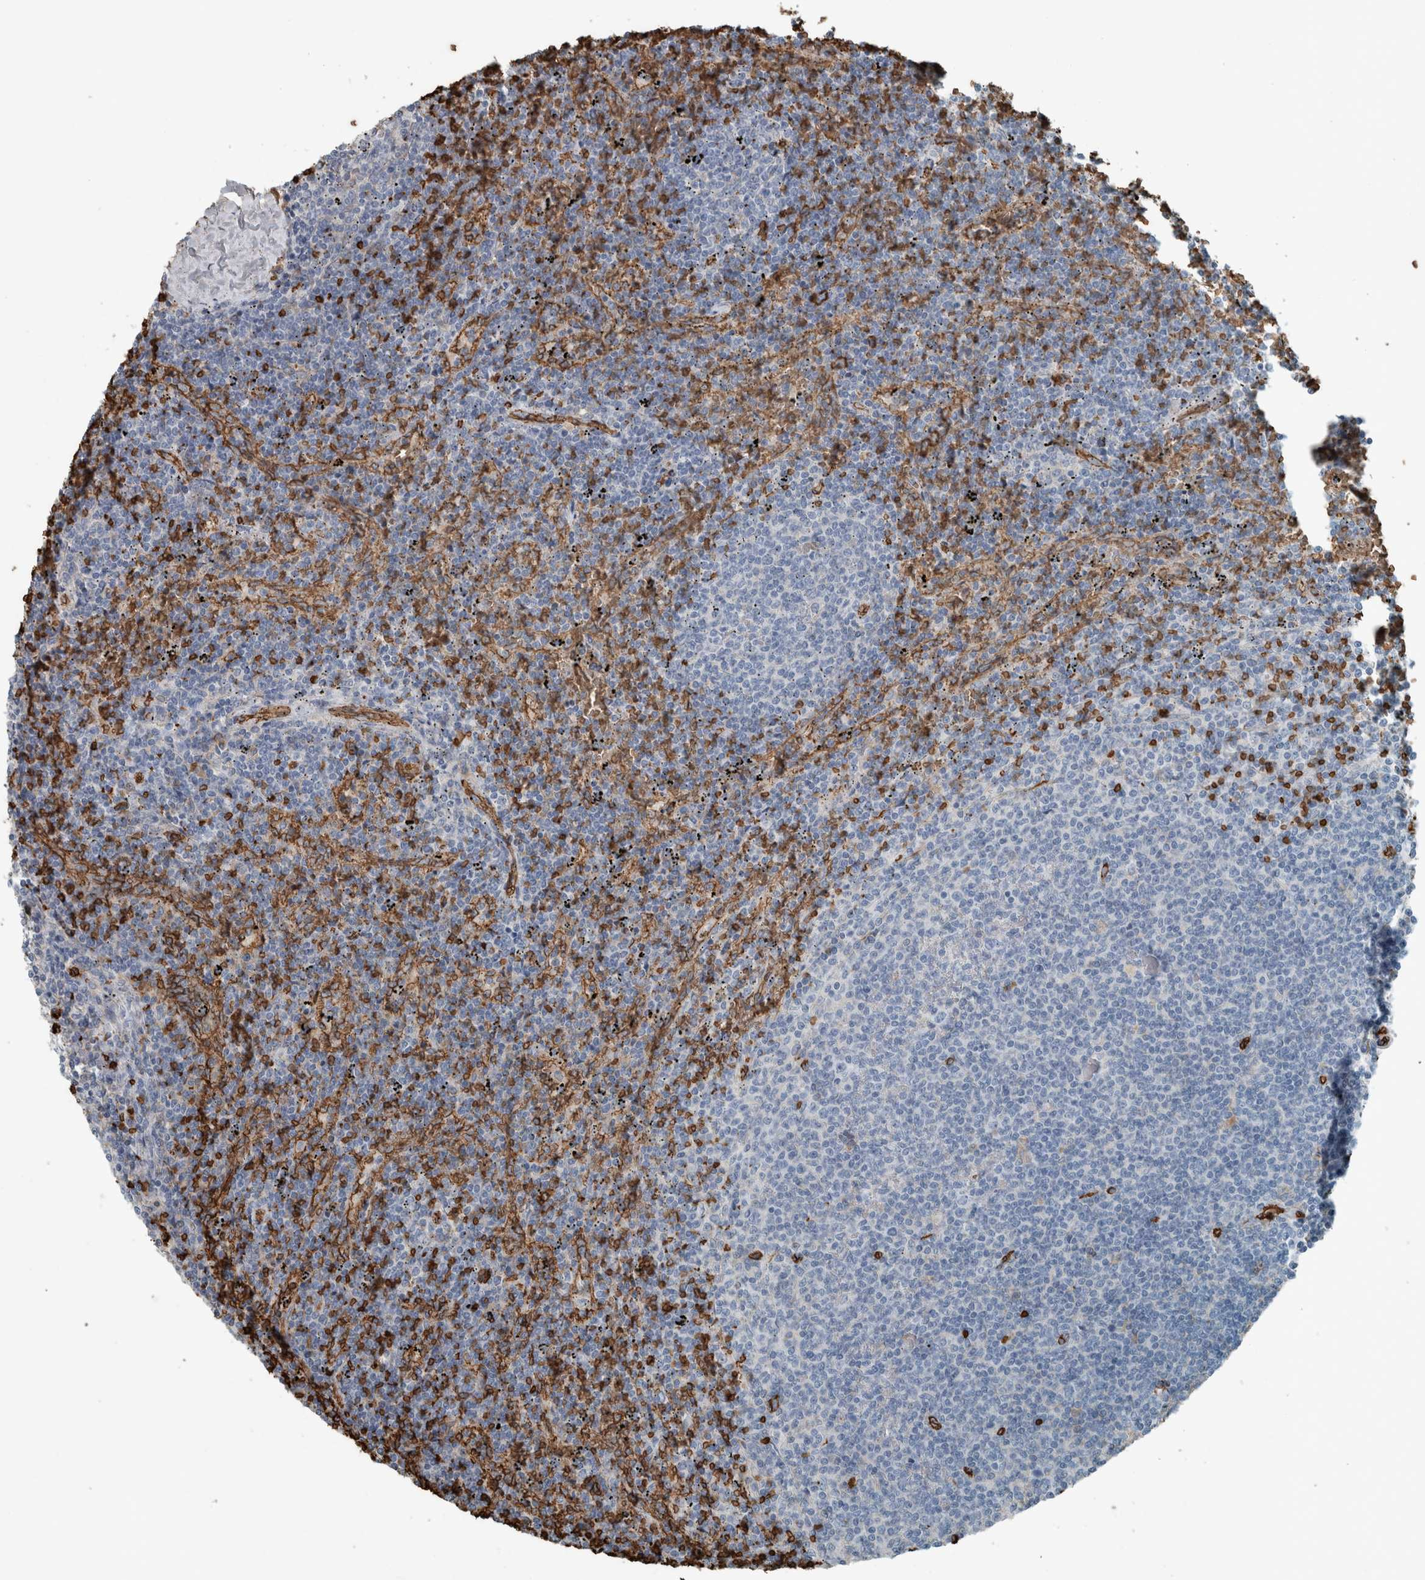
{"staining": {"intensity": "negative", "quantity": "none", "location": "none"}, "tissue": "lymphoma", "cell_type": "Tumor cells", "image_type": "cancer", "snomed": [{"axis": "morphology", "description": "Malignant lymphoma, non-Hodgkin's type, Low grade"}, {"axis": "topography", "description": "Spleen"}], "caption": "The immunohistochemistry image has no significant expression in tumor cells of malignant lymphoma, non-Hodgkin's type (low-grade) tissue. (Brightfield microscopy of DAB (3,3'-diaminobenzidine) immunohistochemistry (IHC) at high magnification).", "gene": "LBP", "patient": {"sex": "female", "age": 50}}